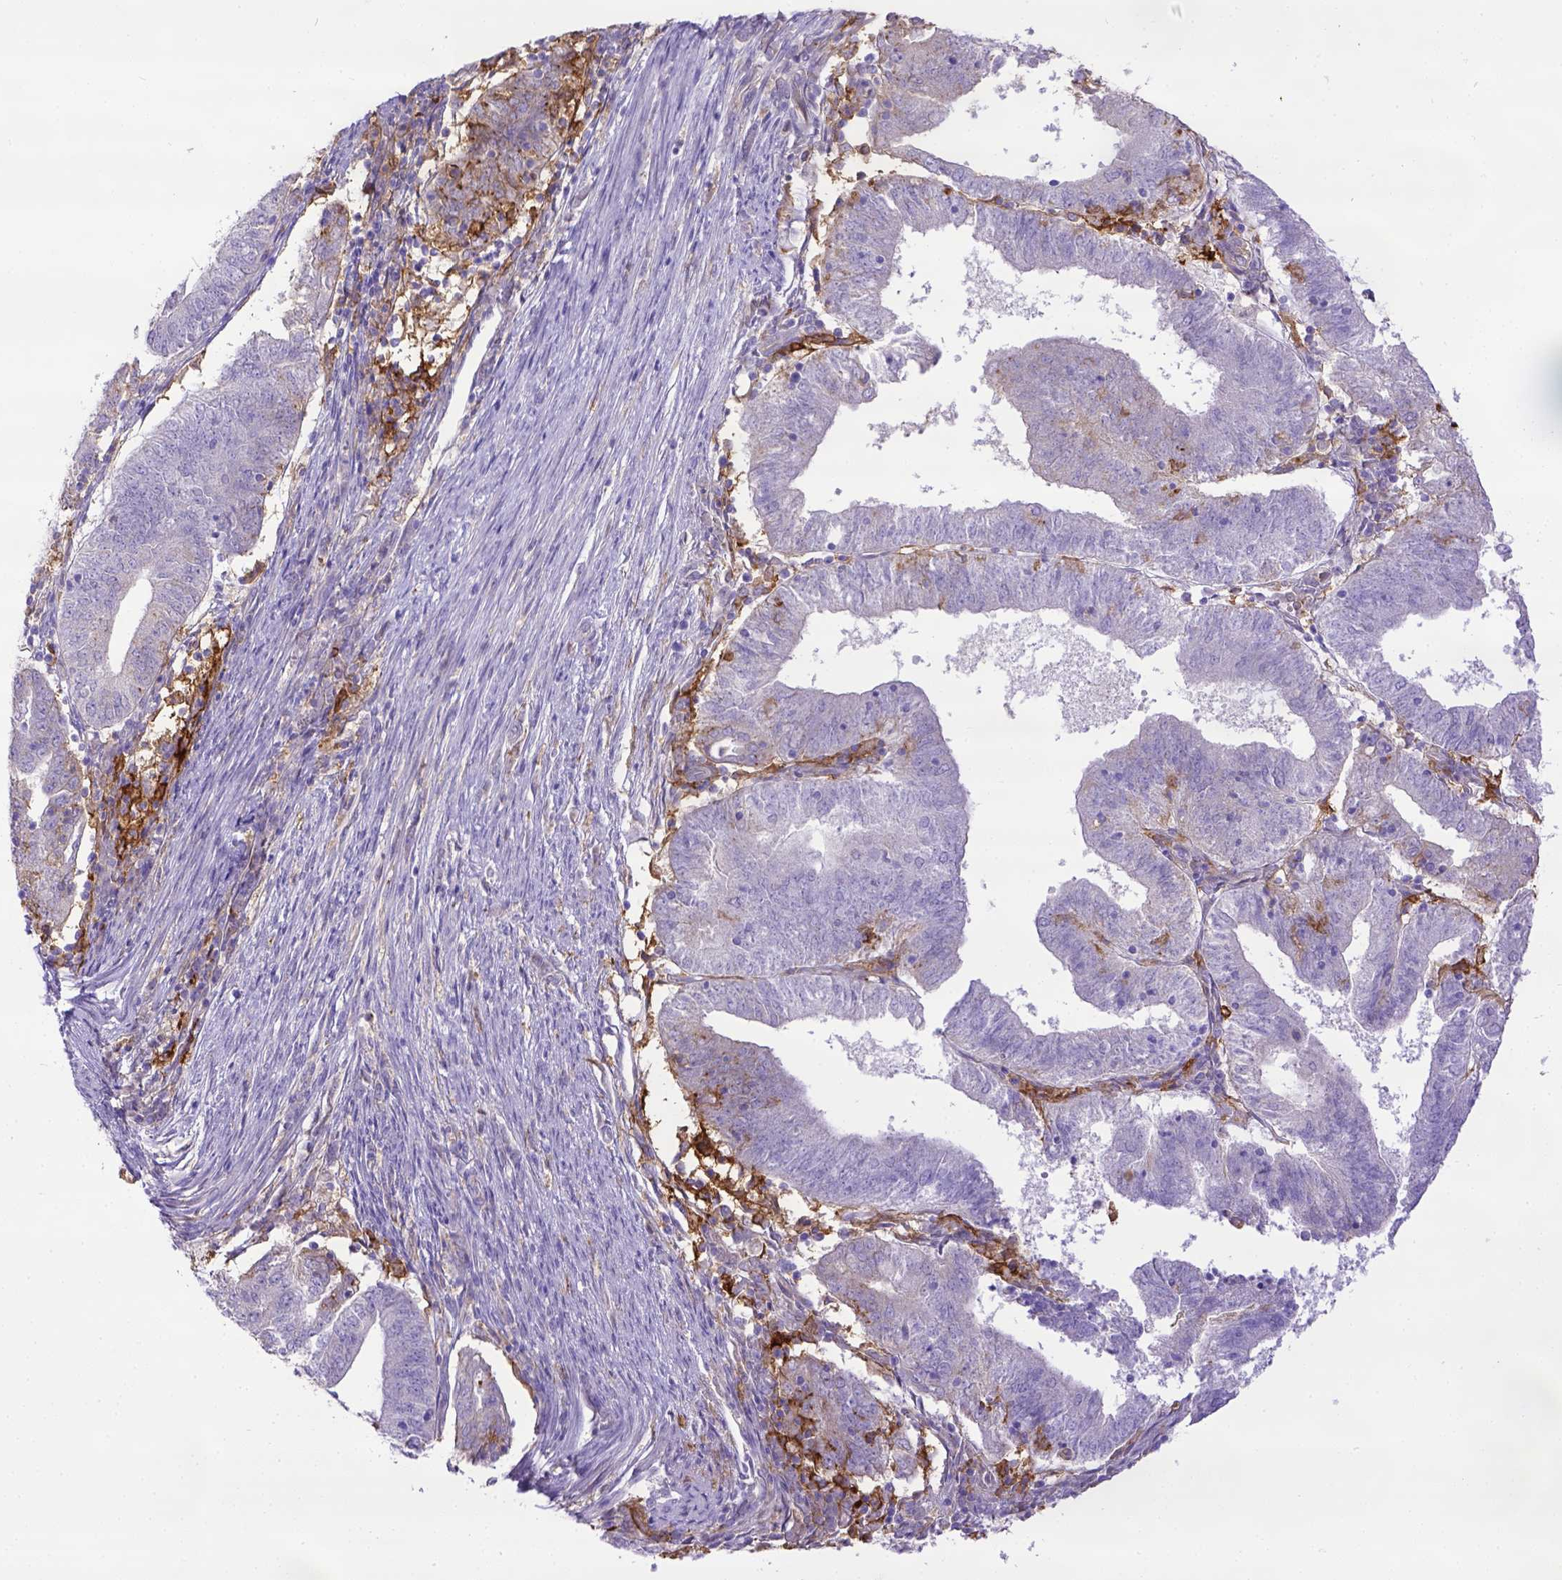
{"staining": {"intensity": "negative", "quantity": "none", "location": "none"}, "tissue": "endometrial cancer", "cell_type": "Tumor cells", "image_type": "cancer", "snomed": [{"axis": "morphology", "description": "Adenocarcinoma, NOS"}, {"axis": "topography", "description": "Endometrium"}], "caption": "This histopathology image is of adenocarcinoma (endometrial) stained with IHC to label a protein in brown with the nuclei are counter-stained blue. There is no expression in tumor cells. Brightfield microscopy of IHC stained with DAB (brown) and hematoxylin (blue), captured at high magnification.", "gene": "CD40", "patient": {"sex": "female", "age": 82}}